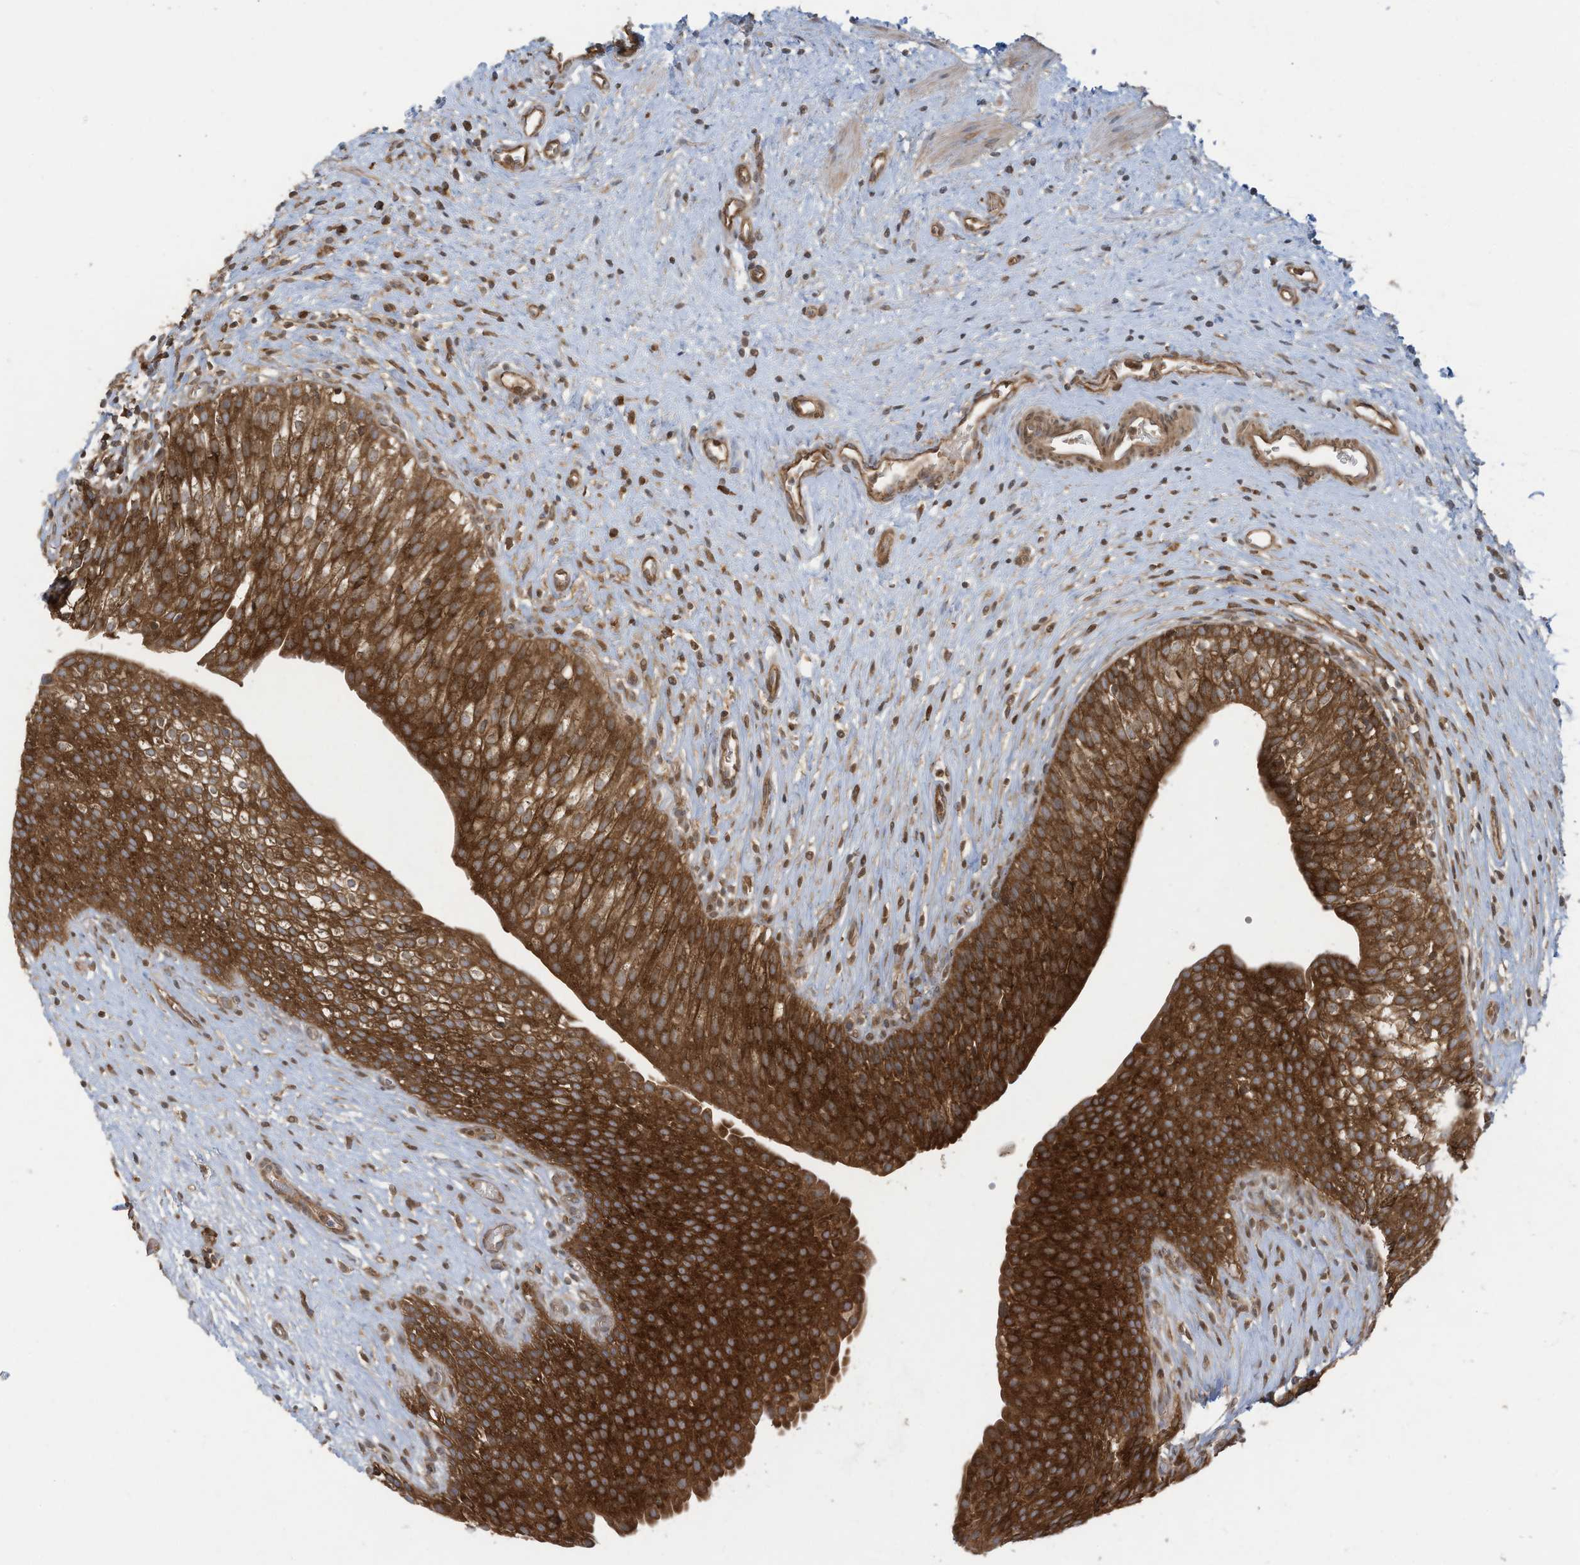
{"staining": {"intensity": "strong", "quantity": ">75%", "location": "cytoplasmic/membranous"}, "tissue": "urinary bladder", "cell_type": "Urothelial cells", "image_type": "normal", "snomed": [{"axis": "morphology", "description": "Normal tissue, NOS"}, {"axis": "topography", "description": "Urinary bladder"}], "caption": "This is a histology image of IHC staining of normal urinary bladder, which shows strong staining in the cytoplasmic/membranous of urothelial cells.", "gene": "OLA1", "patient": {"sex": "male", "age": 1}}